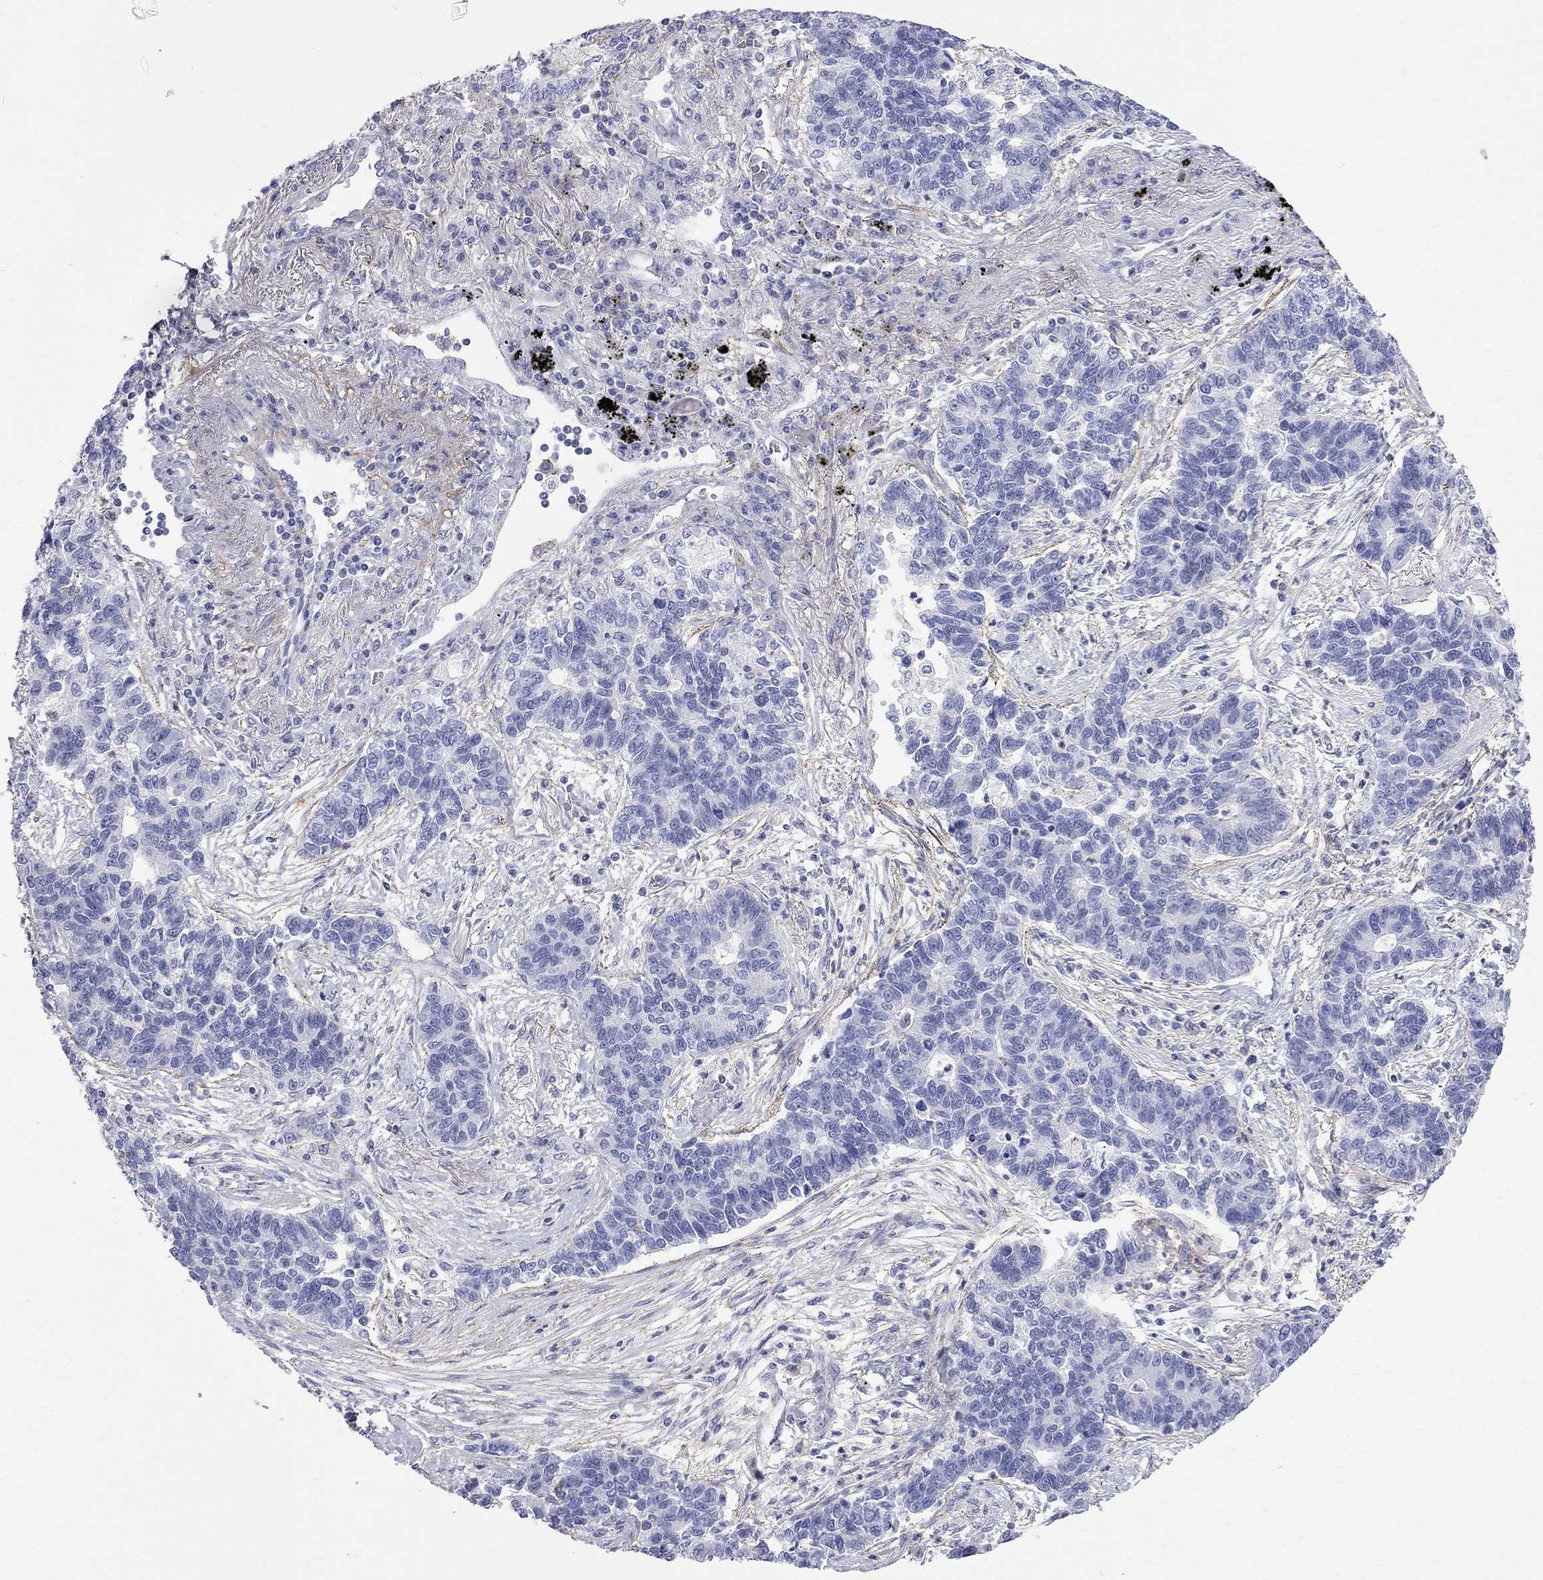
{"staining": {"intensity": "negative", "quantity": "none", "location": "none"}, "tissue": "lung cancer", "cell_type": "Tumor cells", "image_type": "cancer", "snomed": [{"axis": "morphology", "description": "Adenocarcinoma, NOS"}, {"axis": "topography", "description": "Lung"}], "caption": "Human lung cancer (adenocarcinoma) stained for a protein using IHC reveals no positivity in tumor cells.", "gene": "S100A3", "patient": {"sex": "female", "age": 57}}